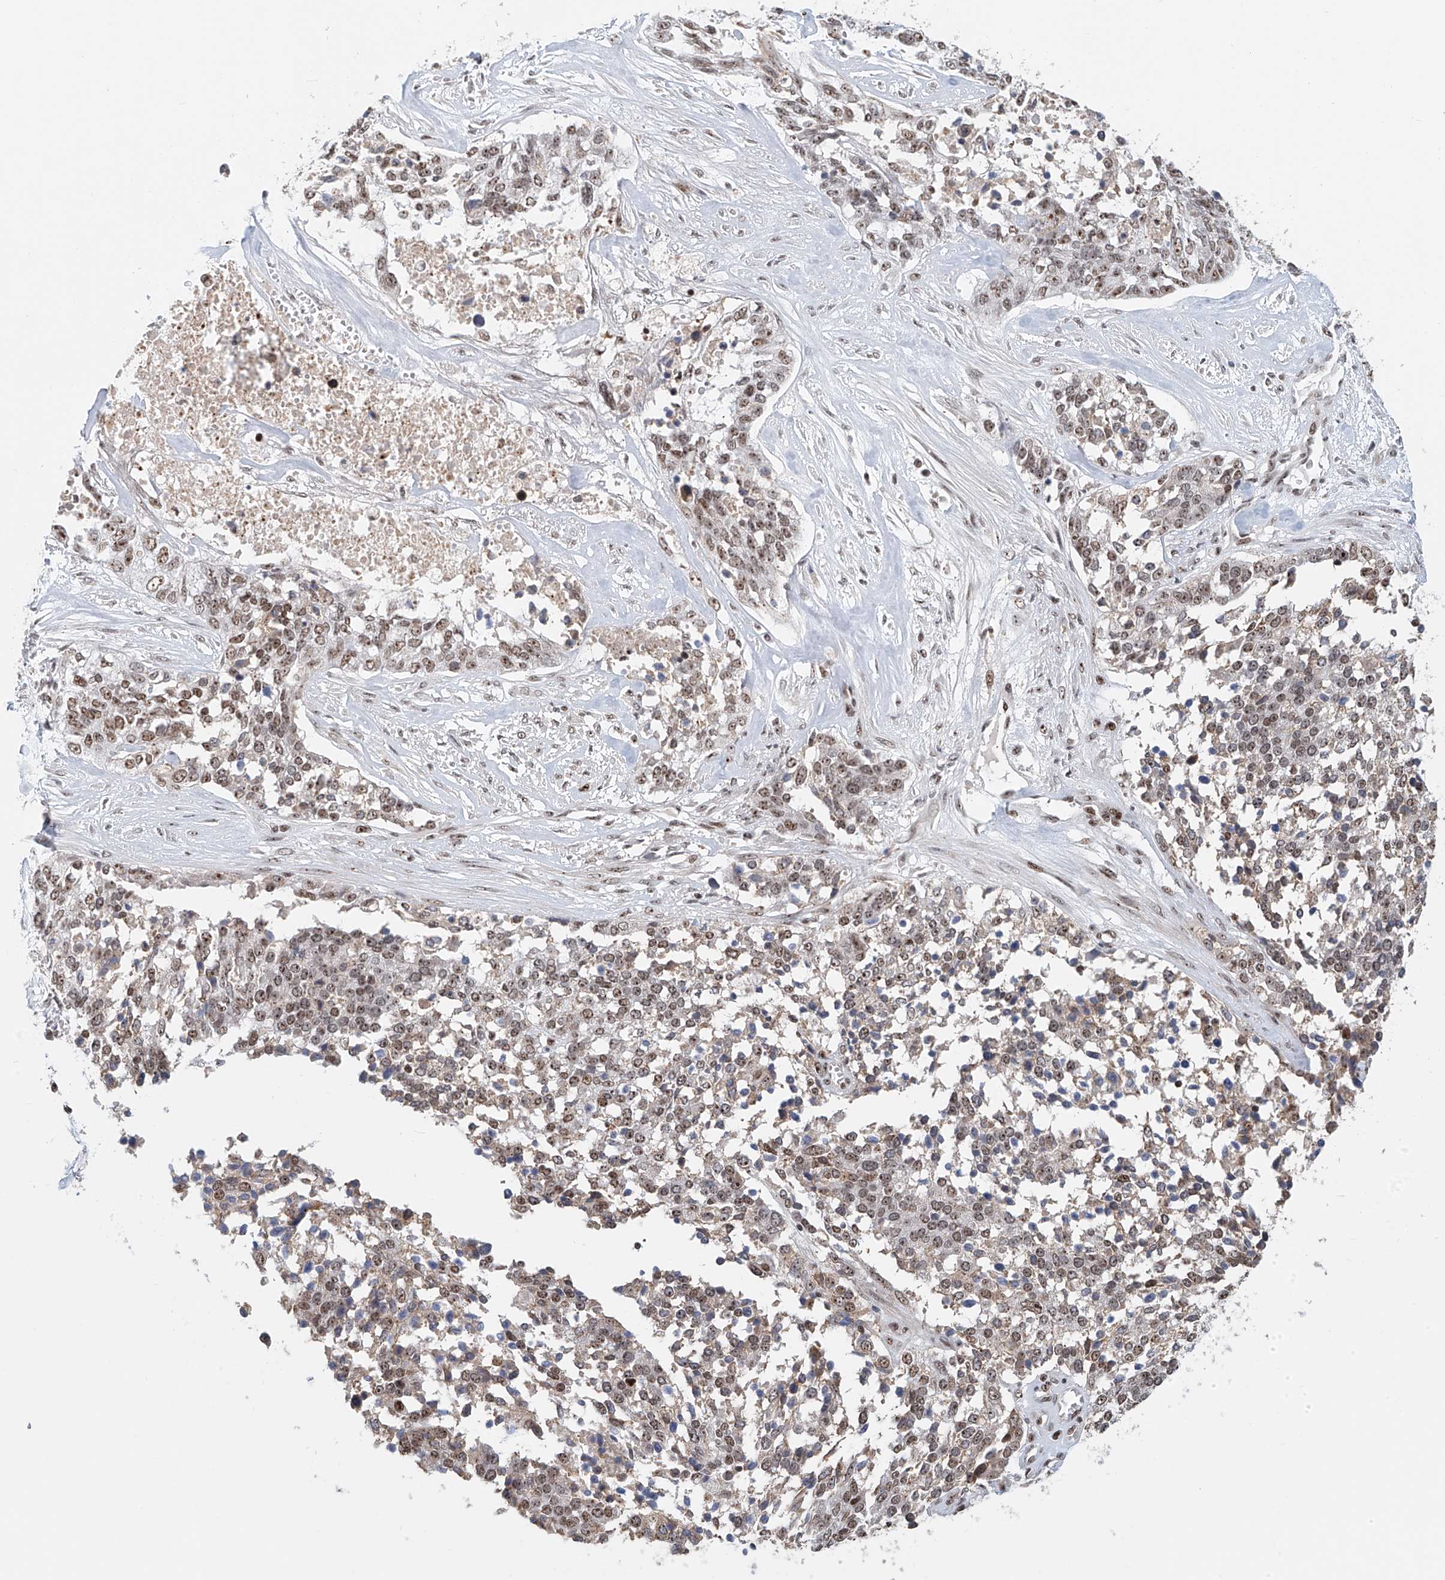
{"staining": {"intensity": "moderate", "quantity": ">75%", "location": "nuclear"}, "tissue": "ovarian cancer", "cell_type": "Tumor cells", "image_type": "cancer", "snomed": [{"axis": "morphology", "description": "Cystadenocarcinoma, serous, NOS"}, {"axis": "topography", "description": "Ovary"}], "caption": "Human ovarian cancer (serous cystadenocarcinoma) stained for a protein (brown) demonstrates moderate nuclear positive expression in approximately >75% of tumor cells.", "gene": "PRUNE2", "patient": {"sex": "female", "age": 44}}